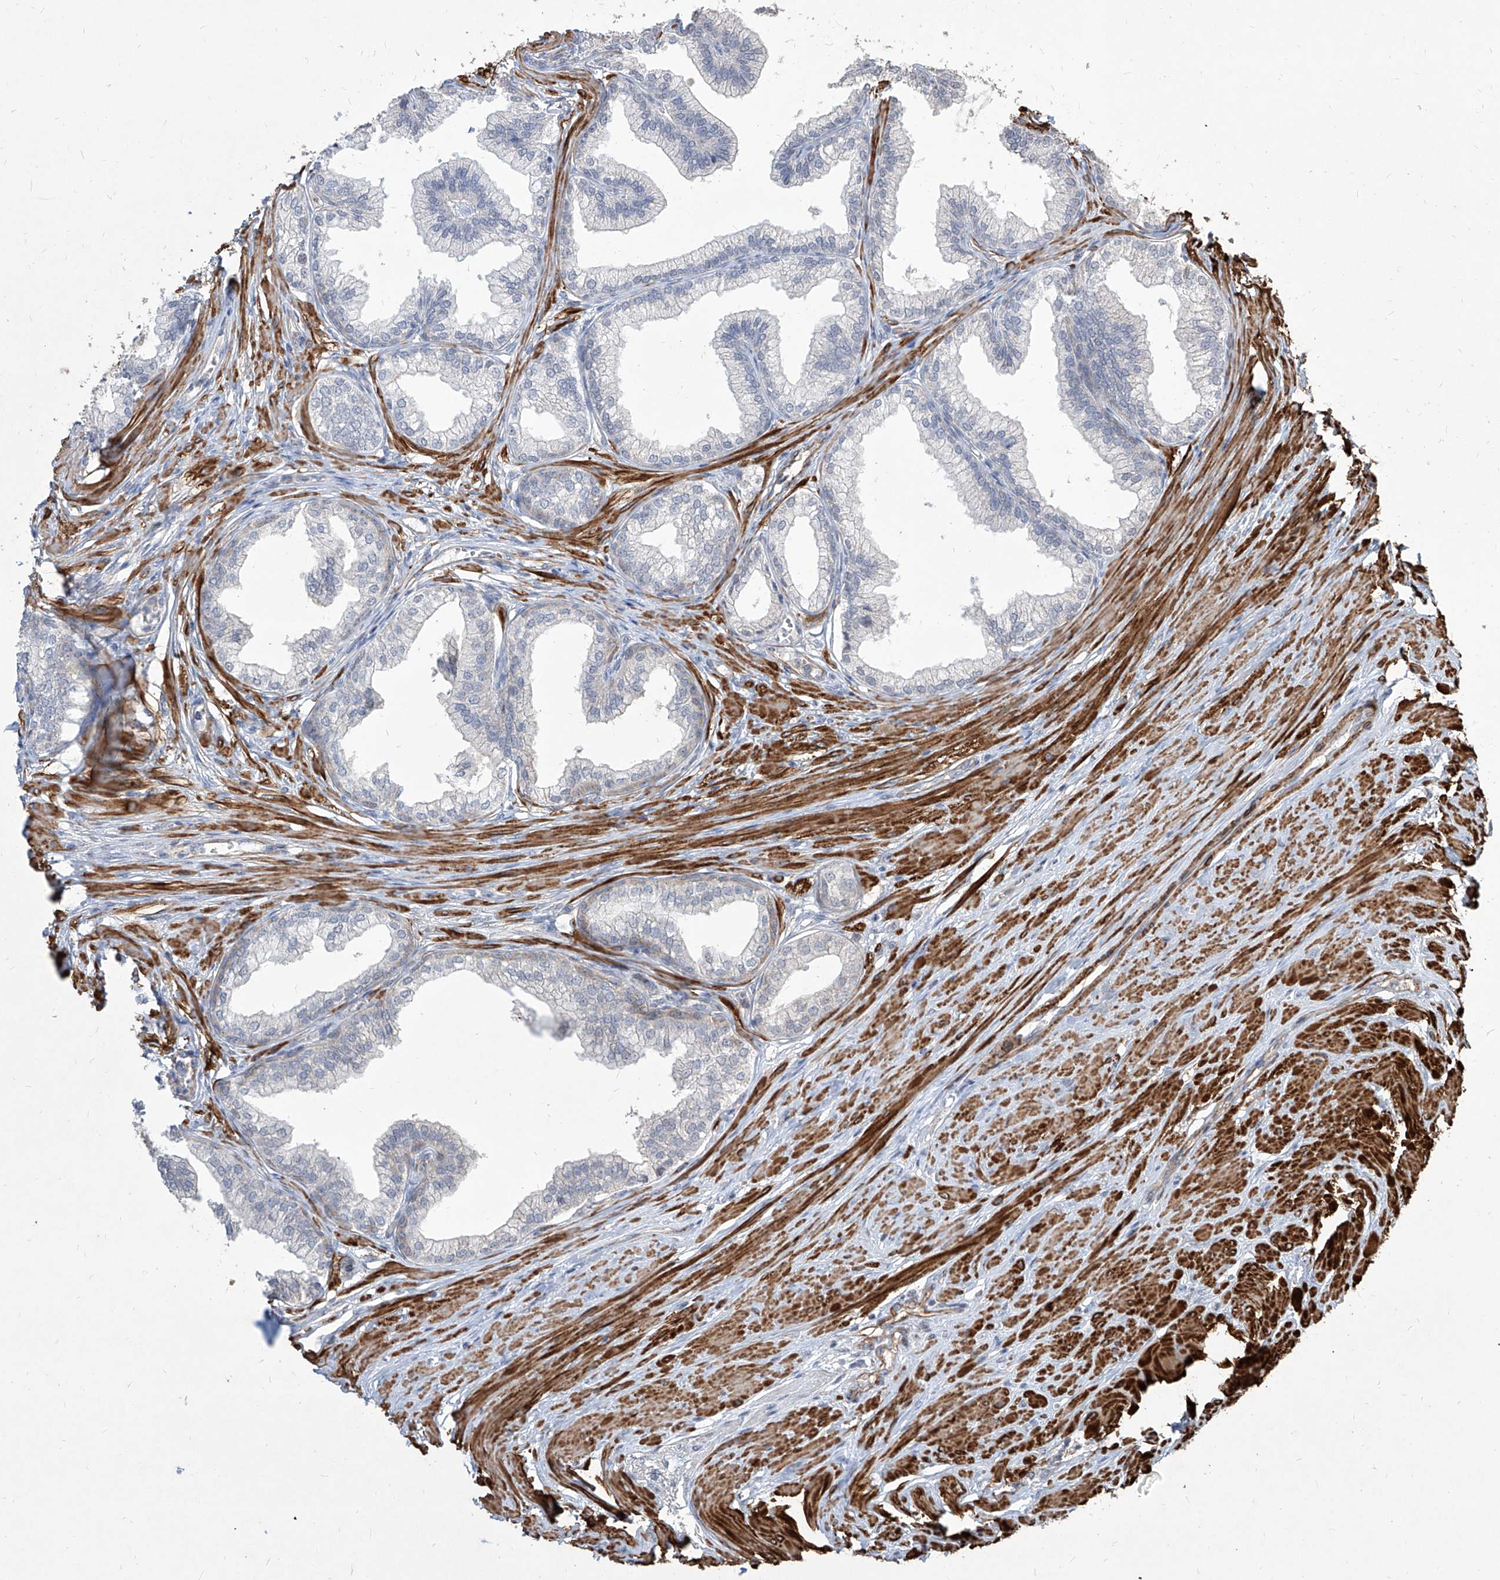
{"staining": {"intensity": "moderate", "quantity": "<25%", "location": "cytoplasmic/membranous"}, "tissue": "prostate", "cell_type": "Glandular cells", "image_type": "normal", "snomed": [{"axis": "morphology", "description": "Normal tissue, NOS"}, {"axis": "morphology", "description": "Urothelial carcinoma, Low grade"}, {"axis": "topography", "description": "Urinary bladder"}, {"axis": "topography", "description": "Prostate"}], "caption": "Normal prostate exhibits moderate cytoplasmic/membranous positivity in approximately <25% of glandular cells (IHC, brightfield microscopy, high magnification)..", "gene": "FAM83B", "patient": {"sex": "male", "age": 60}}